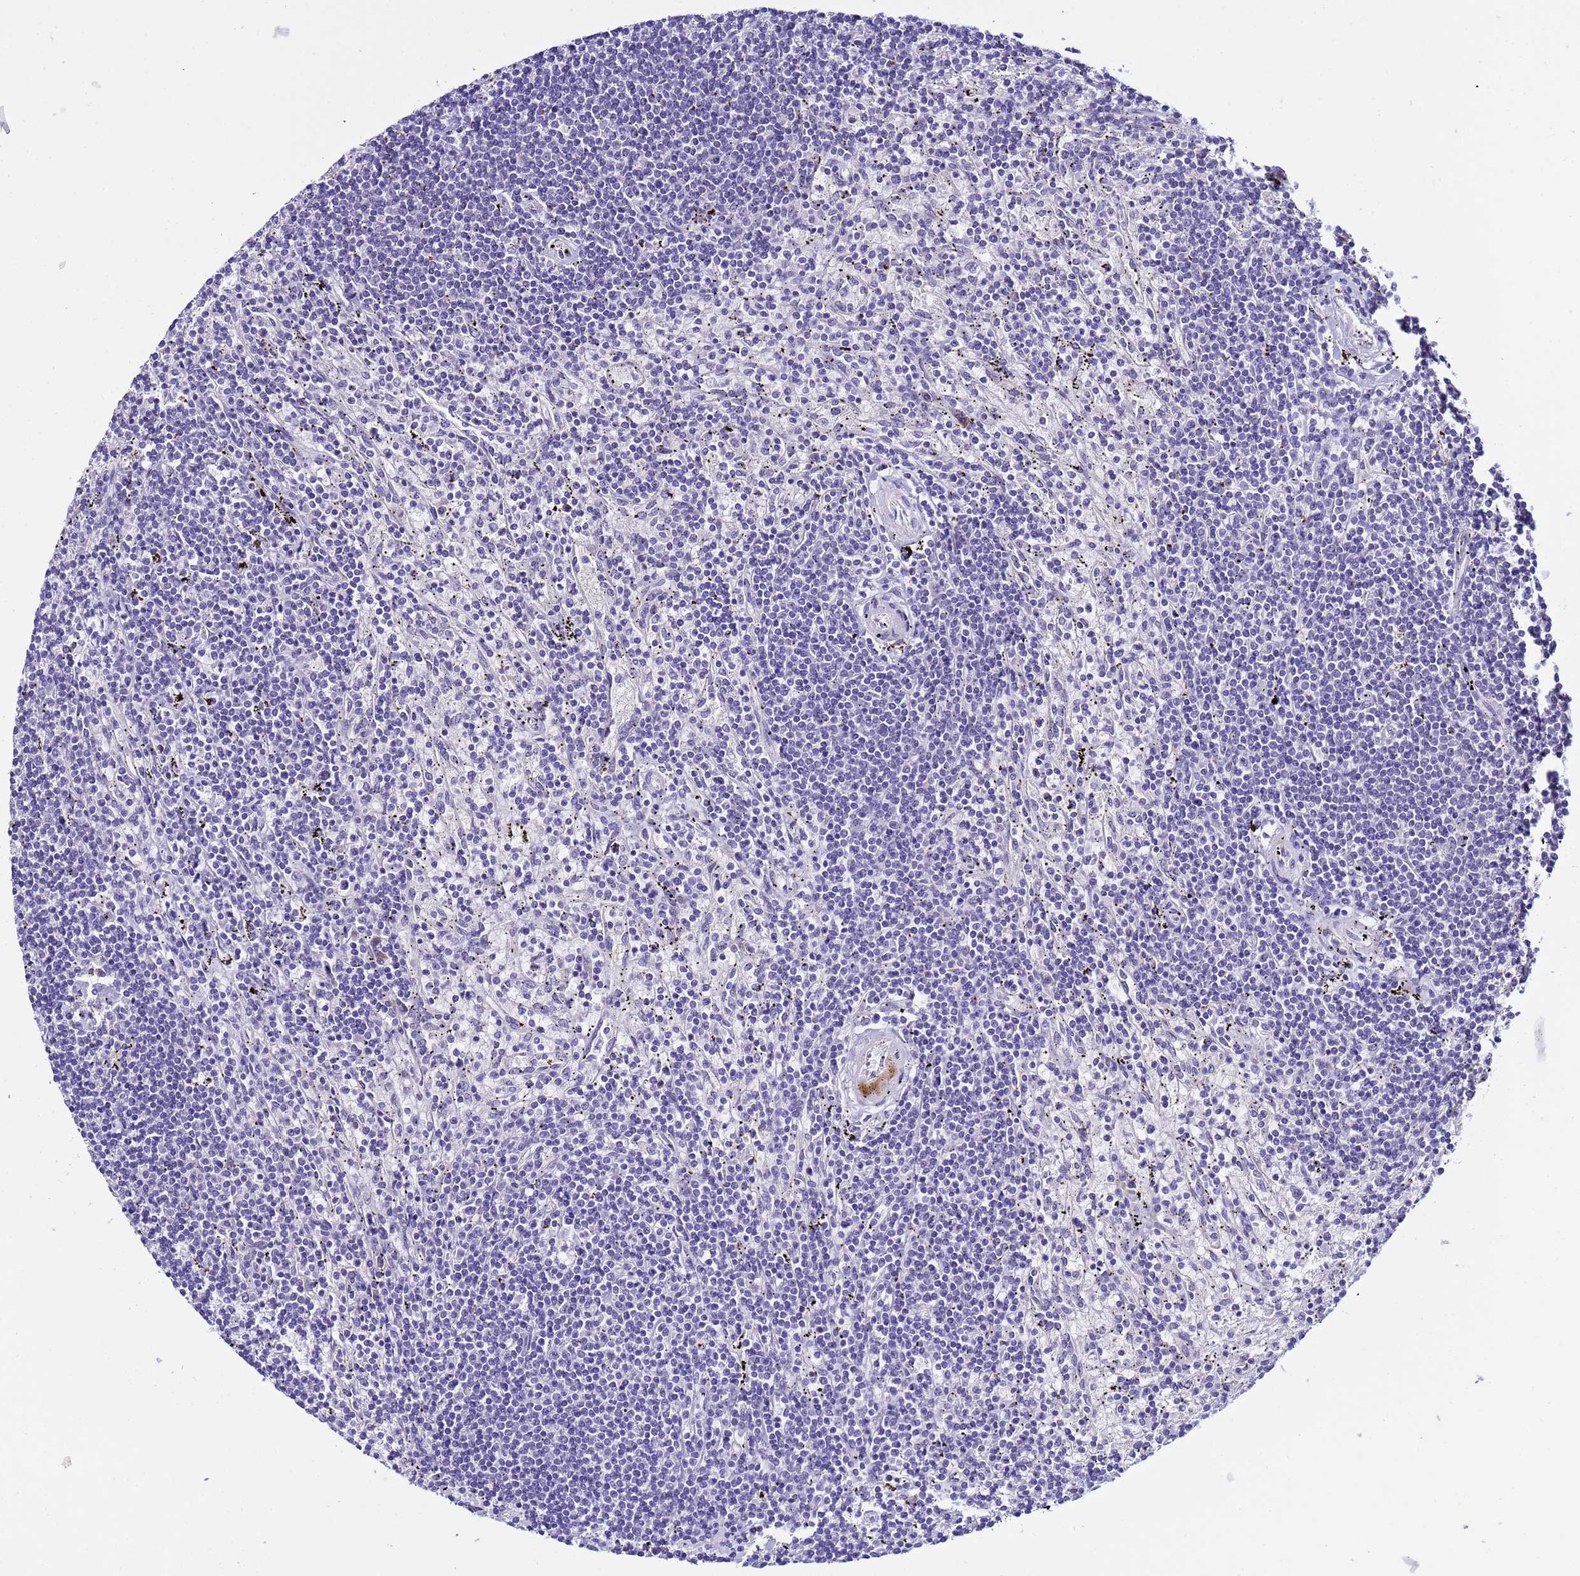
{"staining": {"intensity": "negative", "quantity": "none", "location": "none"}, "tissue": "lymphoma", "cell_type": "Tumor cells", "image_type": "cancer", "snomed": [{"axis": "morphology", "description": "Malignant lymphoma, non-Hodgkin's type, Low grade"}, {"axis": "topography", "description": "Spleen"}], "caption": "IHC image of human lymphoma stained for a protein (brown), which shows no staining in tumor cells. (DAB immunohistochemistry (IHC) with hematoxylin counter stain).", "gene": "IGSF11", "patient": {"sex": "male", "age": 76}}